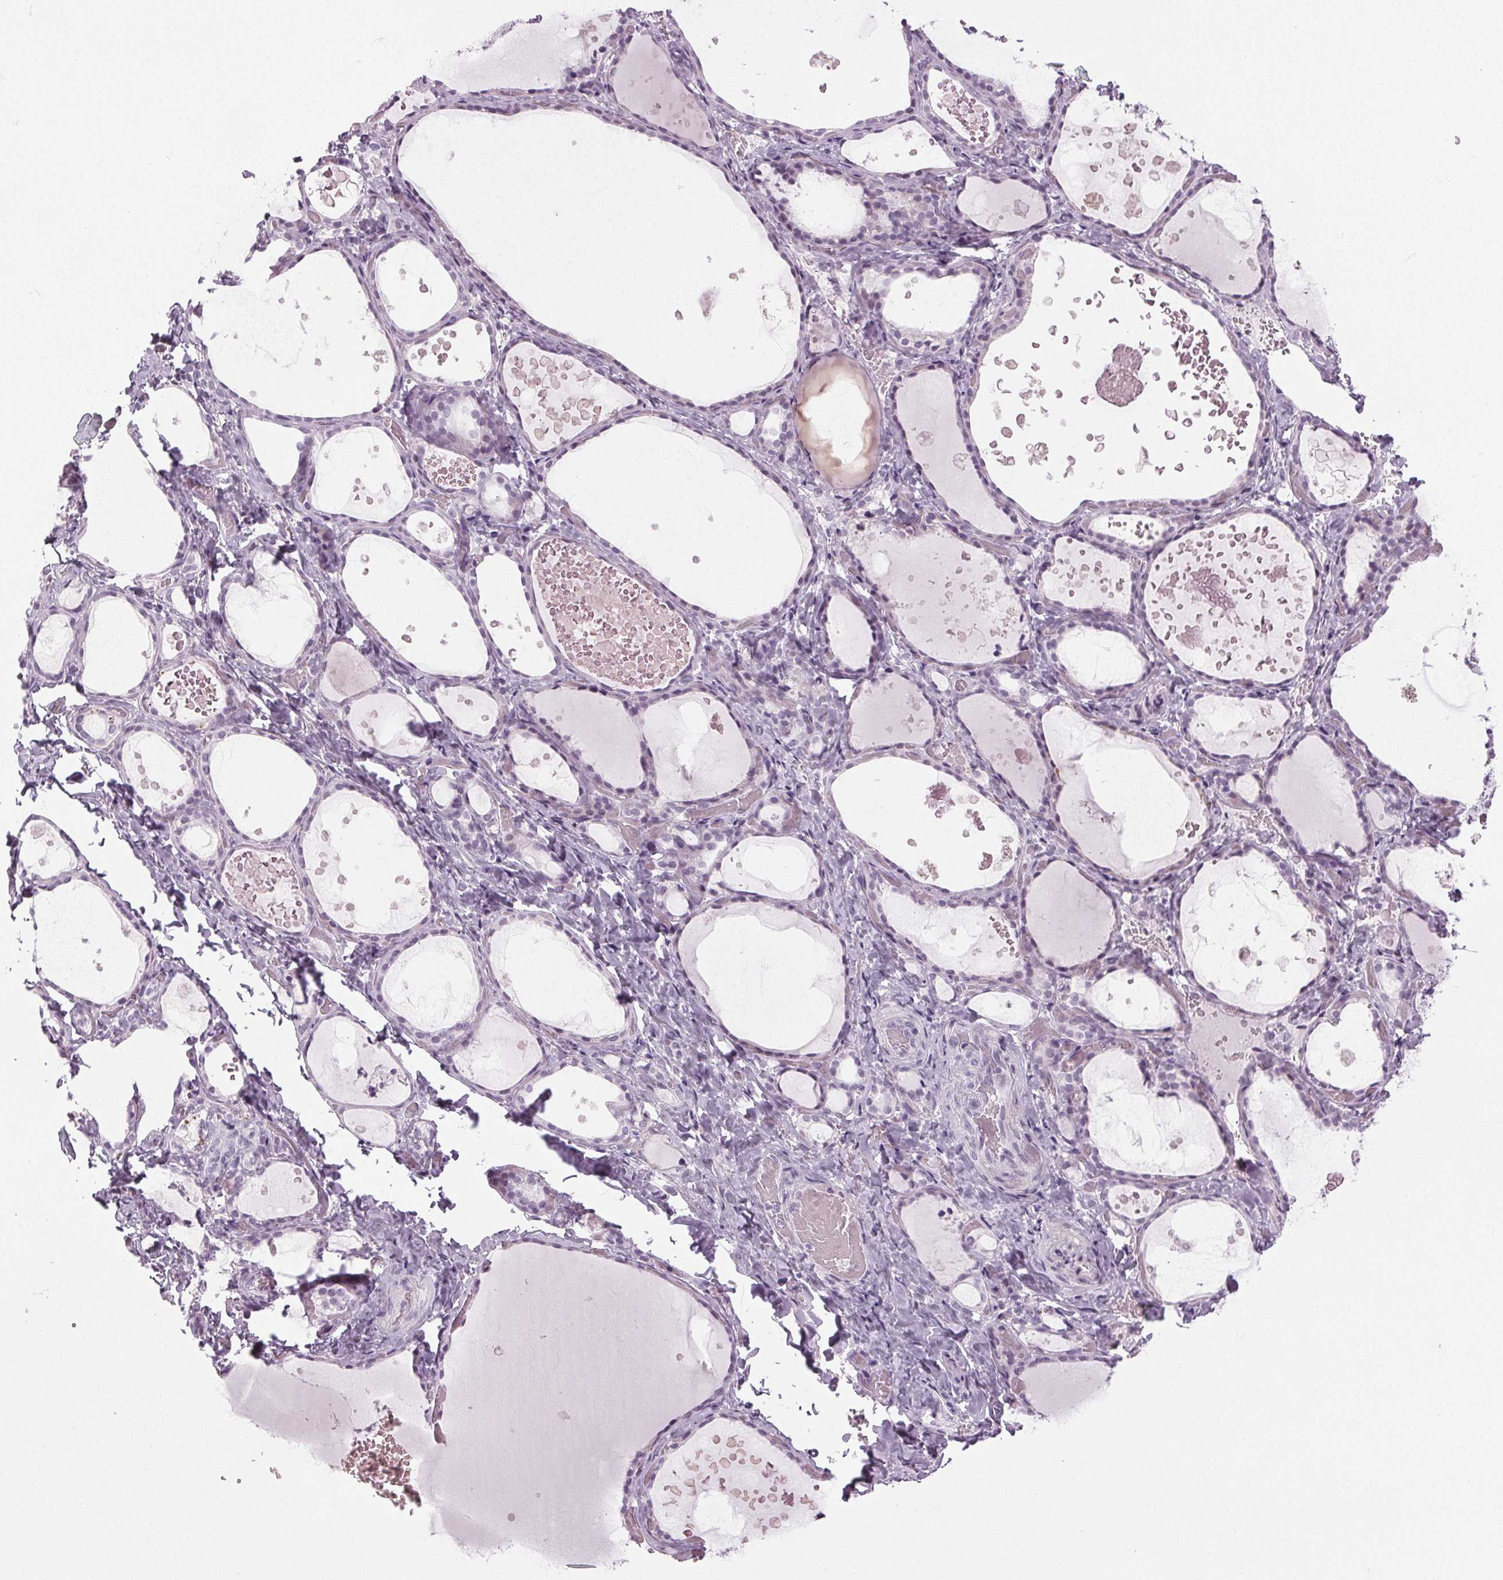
{"staining": {"intensity": "negative", "quantity": "none", "location": "none"}, "tissue": "thyroid gland", "cell_type": "Glandular cells", "image_type": "normal", "snomed": [{"axis": "morphology", "description": "Normal tissue, NOS"}, {"axis": "topography", "description": "Thyroid gland"}], "caption": "Immunohistochemistry histopathology image of unremarkable human thyroid gland stained for a protein (brown), which reveals no expression in glandular cells. (DAB (3,3'-diaminobenzidine) immunohistochemistry (IHC) with hematoxylin counter stain).", "gene": "IGF2BP1", "patient": {"sex": "female", "age": 56}}